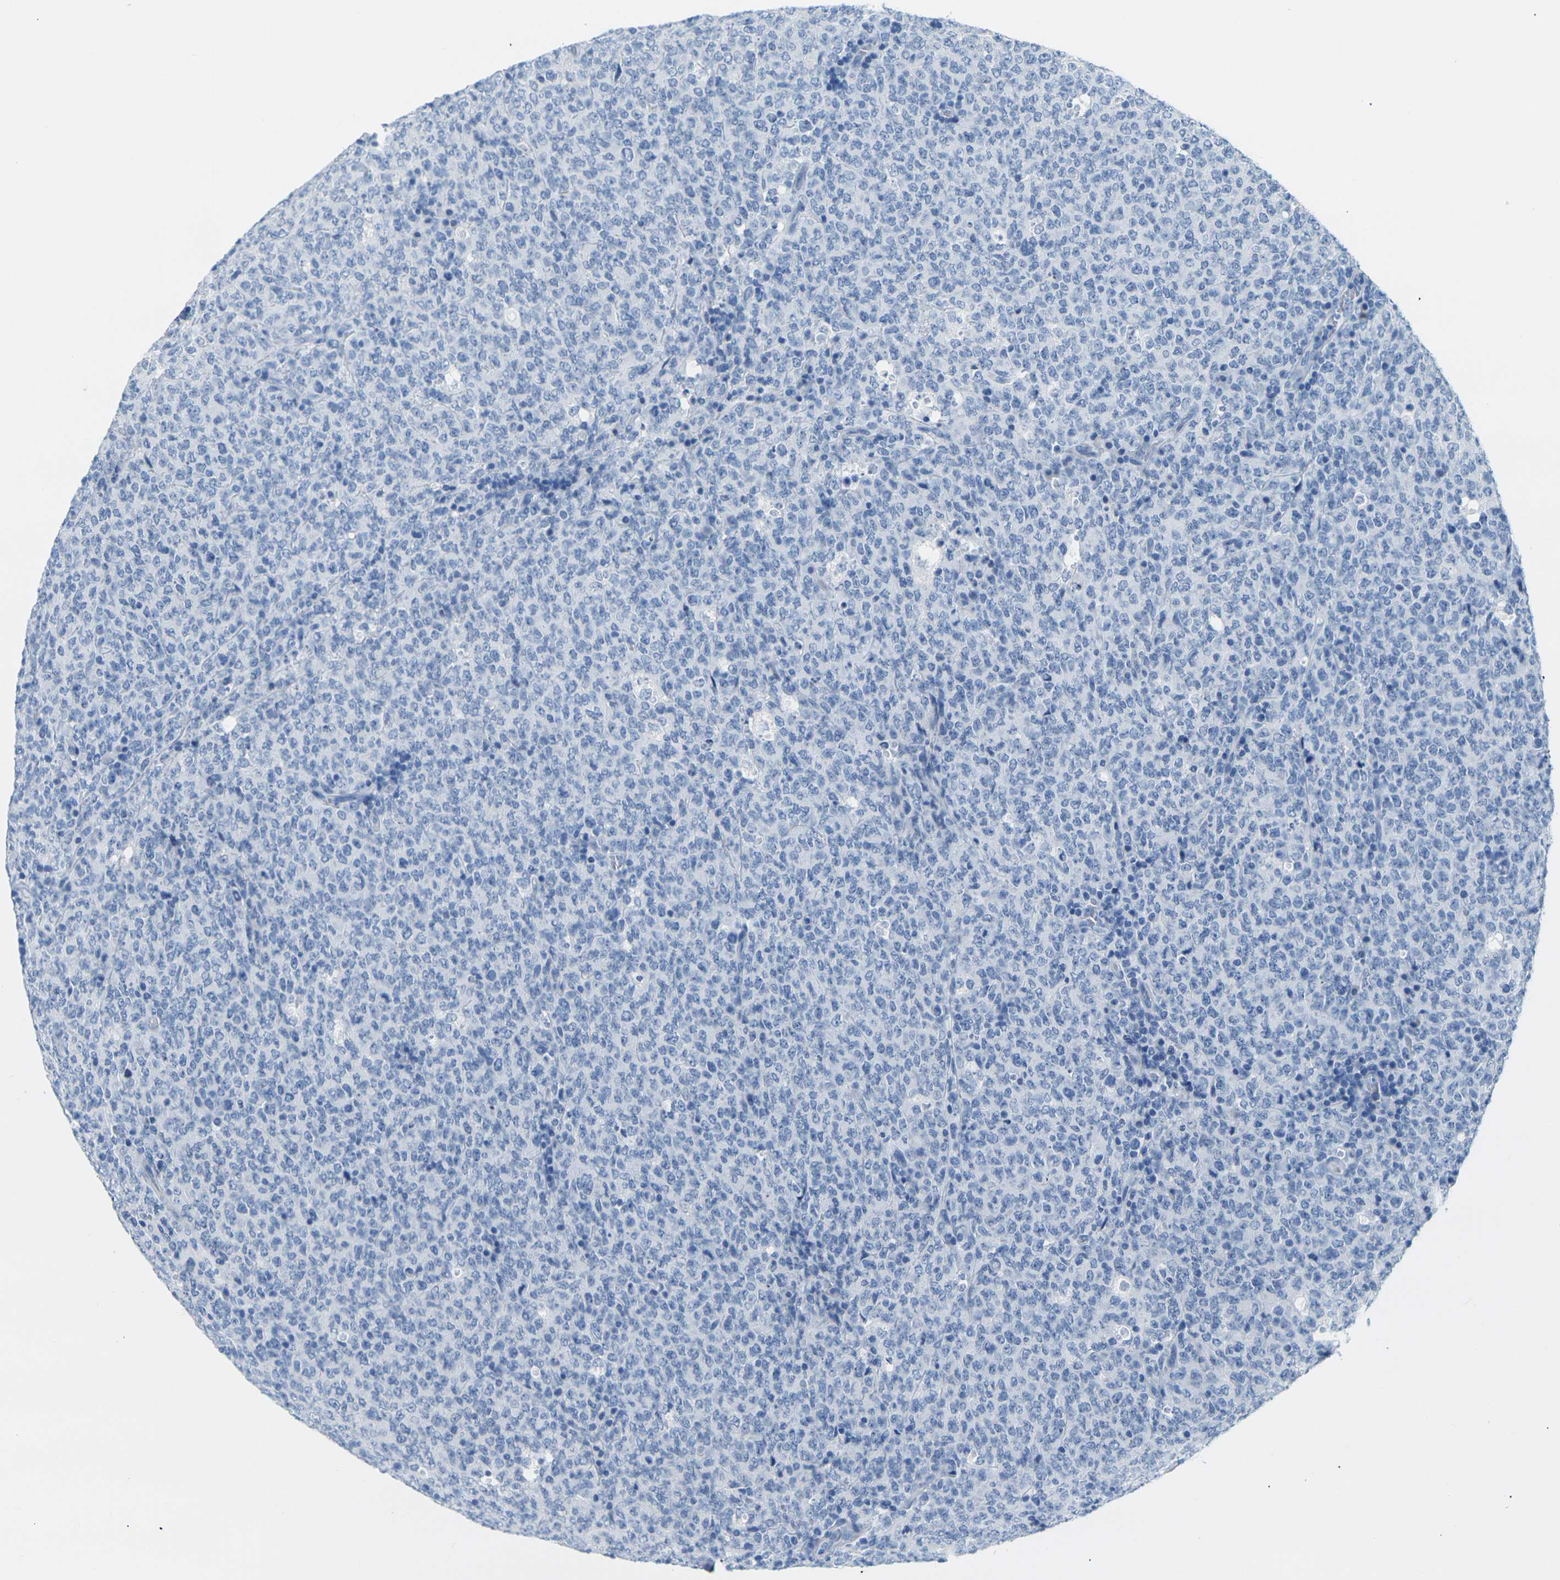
{"staining": {"intensity": "negative", "quantity": "none", "location": "none"}, "tissue": "lymphoma", "cell_type": "Tumor cells", "image_type": "cancer", "snomed": [{"axis": "morphology", "description": "Malignant lymphoma, non-Hodgkin's type, High grade"}, {"axis": "topography", "description": "Tonsil"}], "caption": "This is an immunohistochemistry (IHC) photomicrograph of human high-grade malignant lymphoma, non-Hodgkin's type. There is no positivity in tumor cells.", "gene": "CLDN7", "patient": {"sex": "female", "age": 36}}